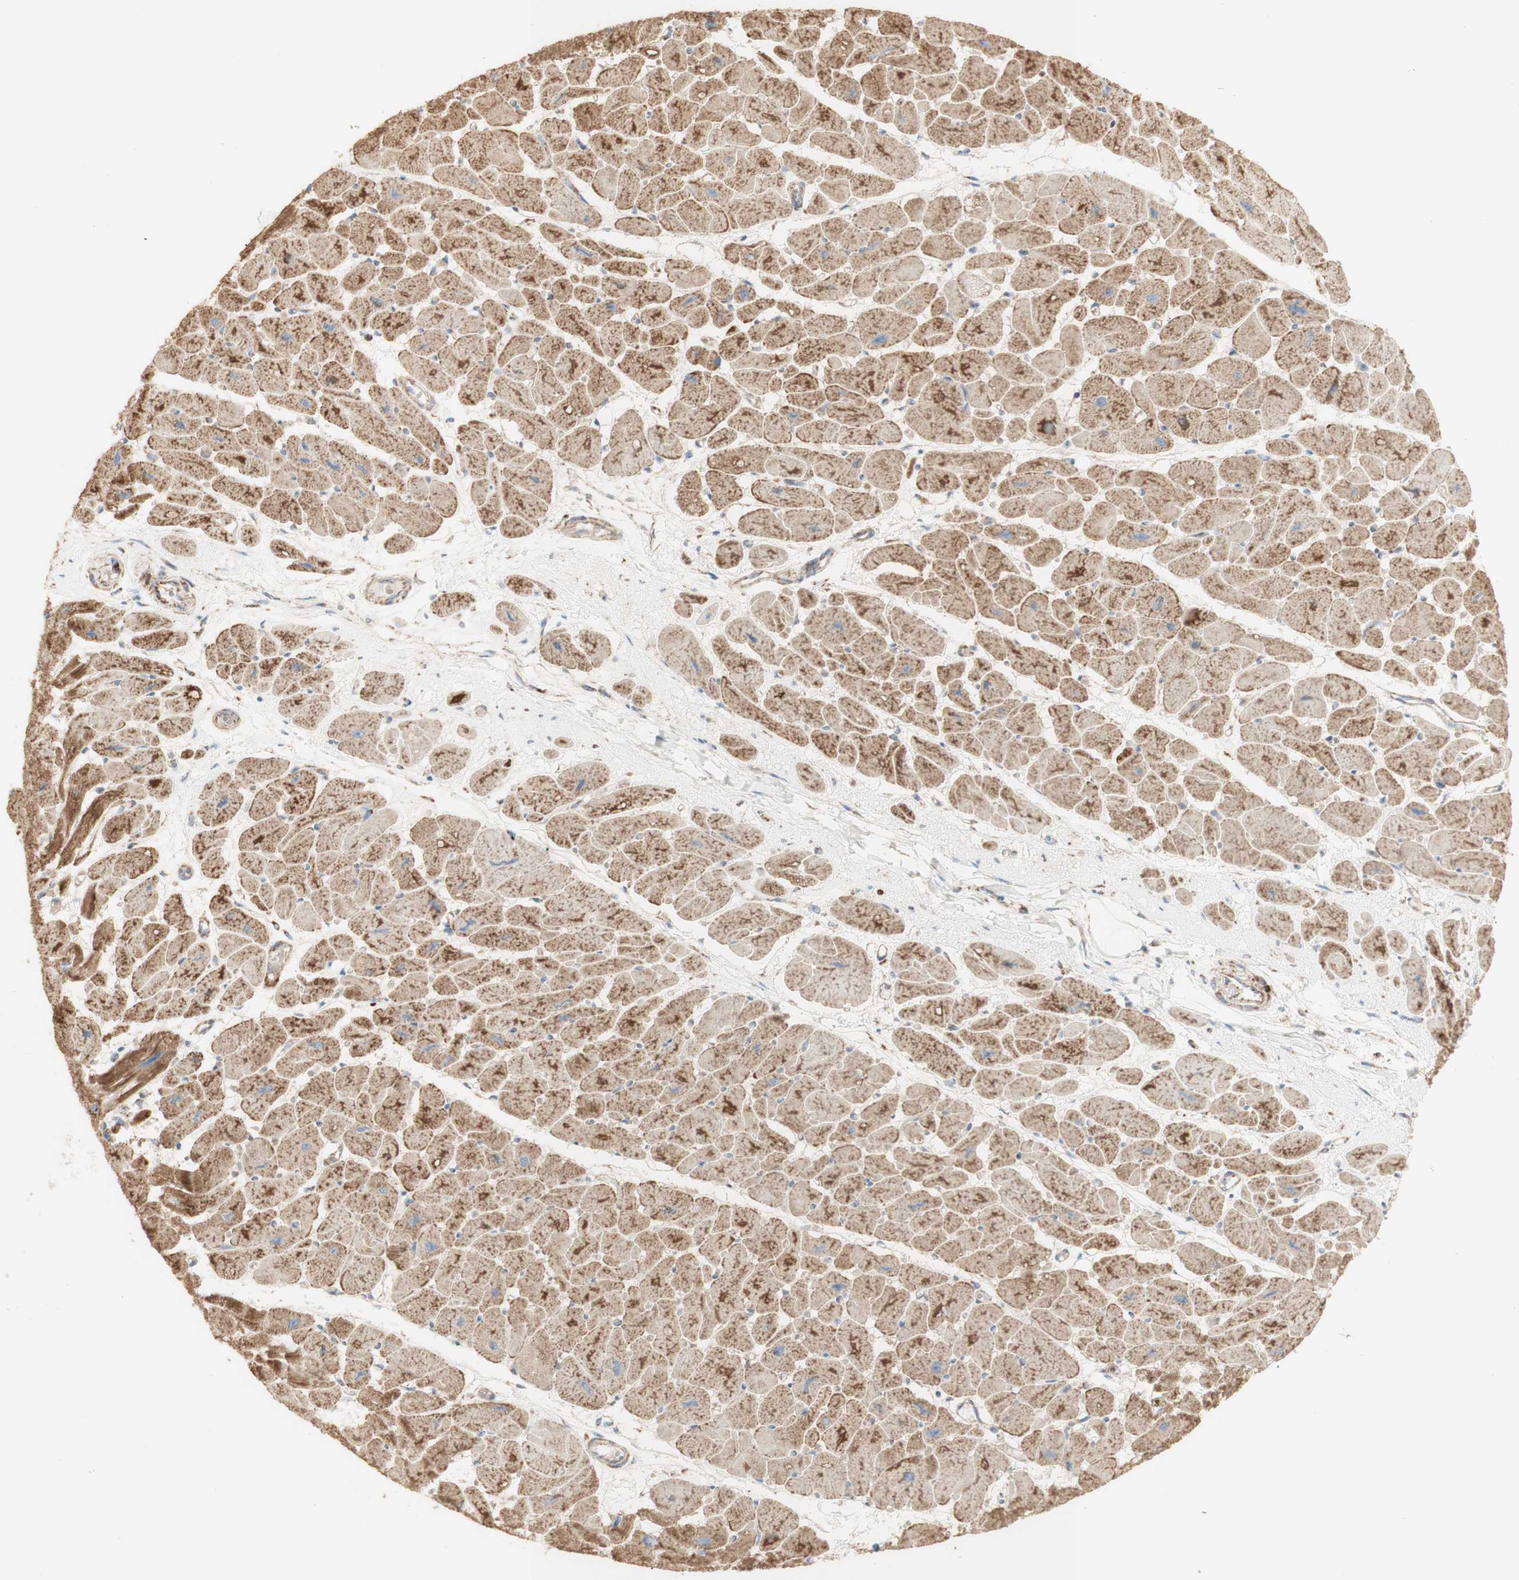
{"staining": {"intensity": "moderate", "quantity": ">75%", "location": "cytoplasmic/membranous"}, "tissue": "heart muscle", "cell_type": "Cardiomyocytes", "image_type": "normal", "snomed": [{"axis": "morphology", "description": "Normal tissue, NOS"}, {"axis": "topography", "description": "Heart"}], "caption": "Moderate cytoplasmic/membranous positivity for a protein is identified in approximately >75% of cardiomyocytes of benign heart muscle using immunohistochemistry.", "gene": "LETM1", "patient": {"sex": "female", "age": 54}}